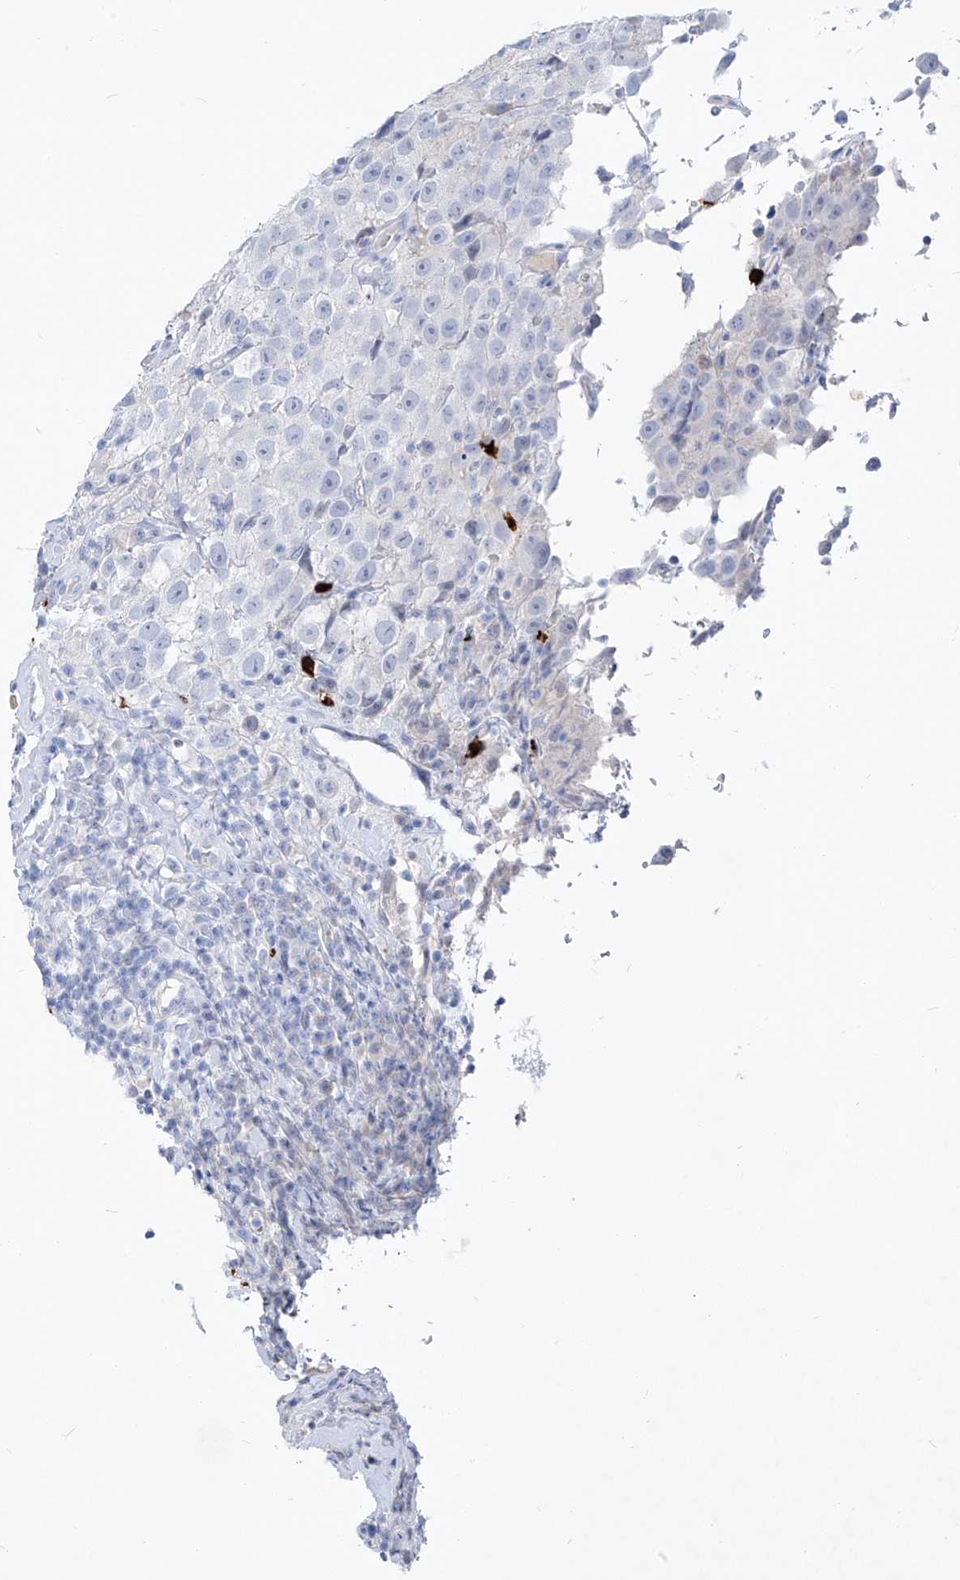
{"staining": {"intensity": "negative", "quantity": "none", "location": "none"}, "tissue": "testis cancer", "cell_type": "Tumor cells", "image_type": "cancer", "snomed": [{"axis": "morphology", "description": "Seminoma, NOS"}, {"axis": "topography", "description": "Testis"}], "caption": "DAB (3,3'-diaminobenzidine) immunohistochemical staining of human testis seminoma displays no significant positivity in tumor cells.", "gene": "FRS3", "patient": {"sex": "male", "age": 41}}